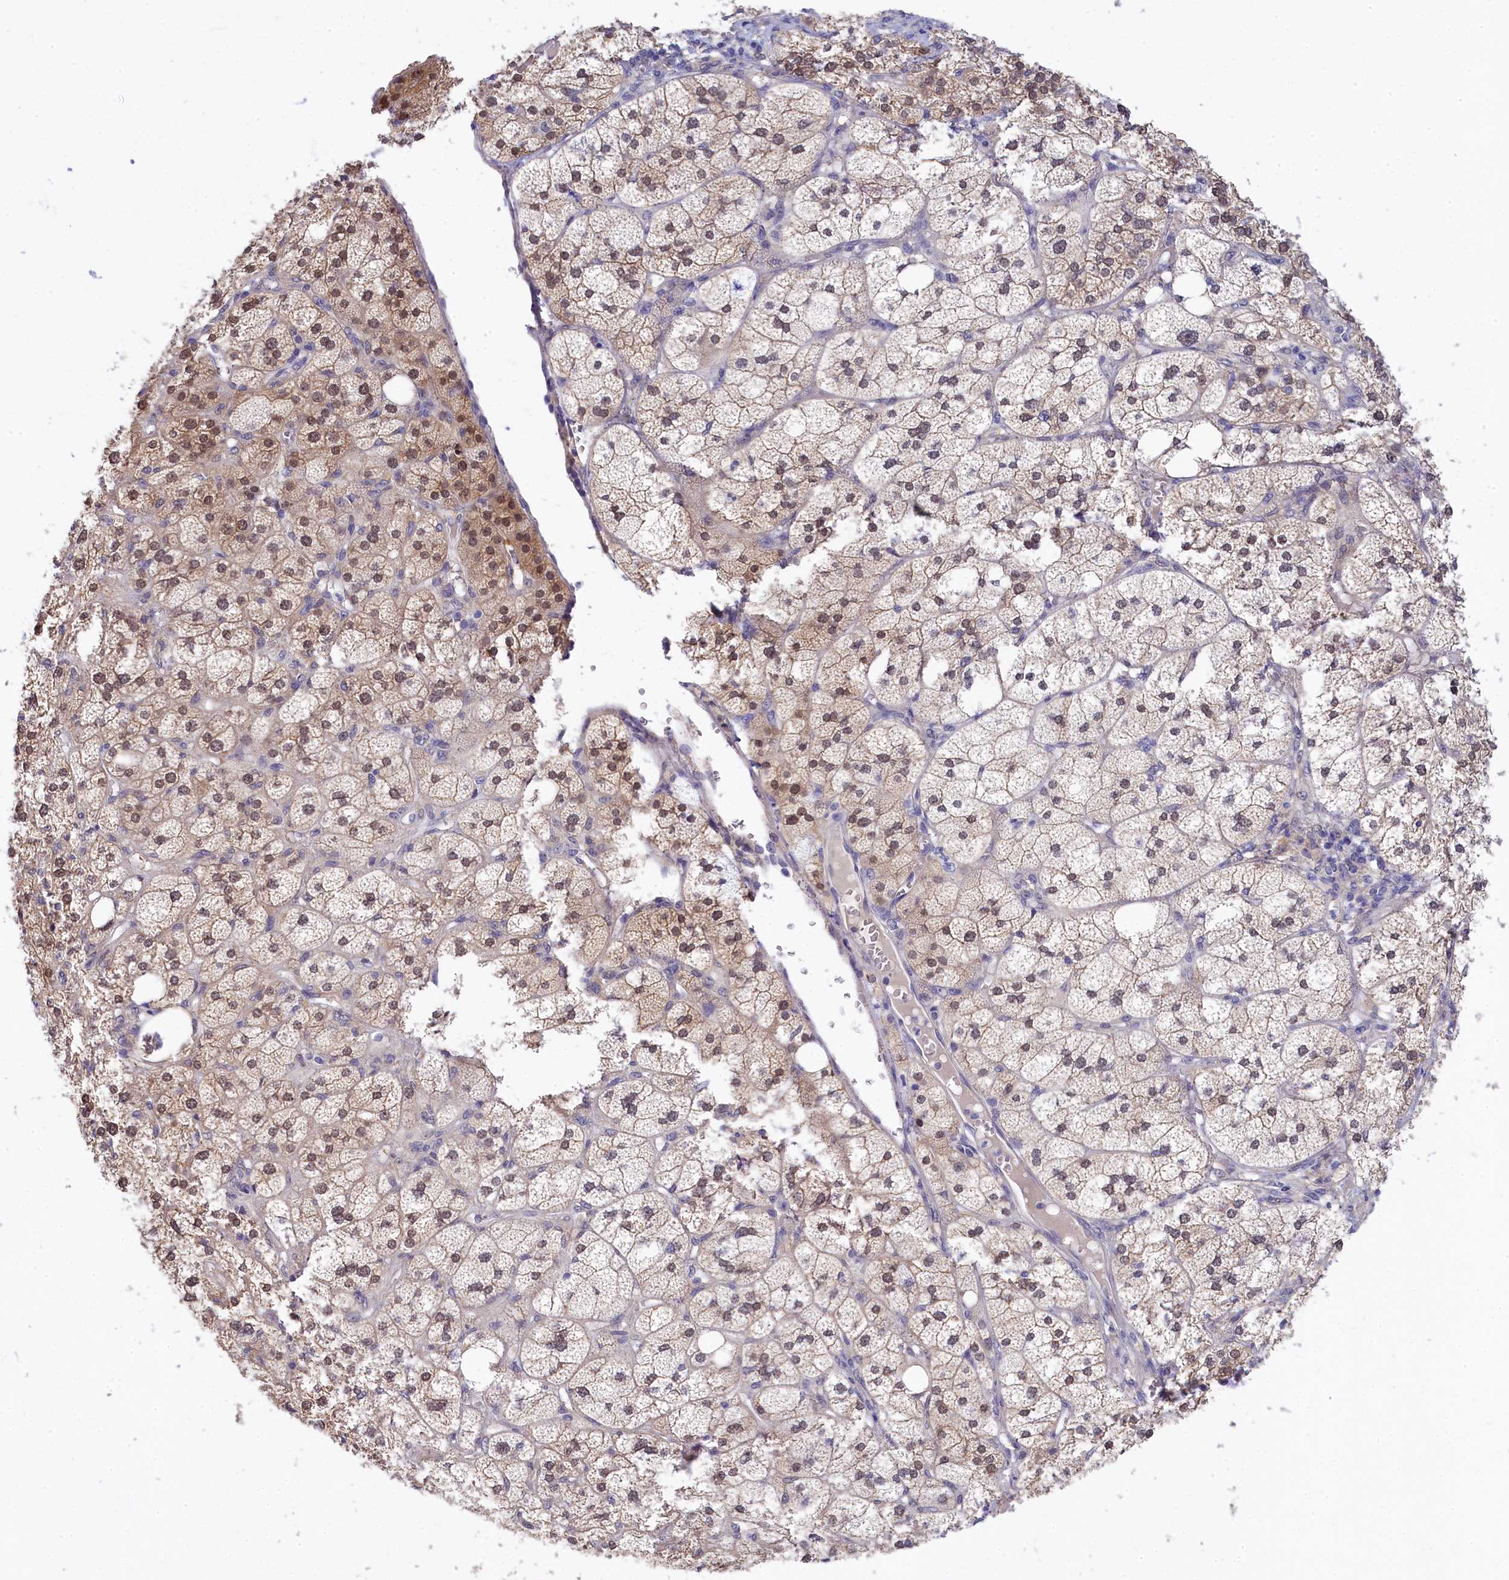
{"staining": {"intensity": "moderate", "quantity": ">75%", "location": "cytoplasmic/membranous,nuclear"}, "tissue": "adrenal gland", "cell_type": "Glandular cells", "image_type": "normal", "snomed": [{"axis": "morphology", "description": "Normal tissue, NOS"}, {"axis": "topography", "description": "Adrenal gland"}], "caption": "Immunohistochemical staining of unremarkable human adrenal gland reveals moderate cytoplasmic/membranous,nuclear protein positivity in about >75% of glandular cells.", "gene": "C11orf54", "patient": {"sex": "female", "age": 61}}